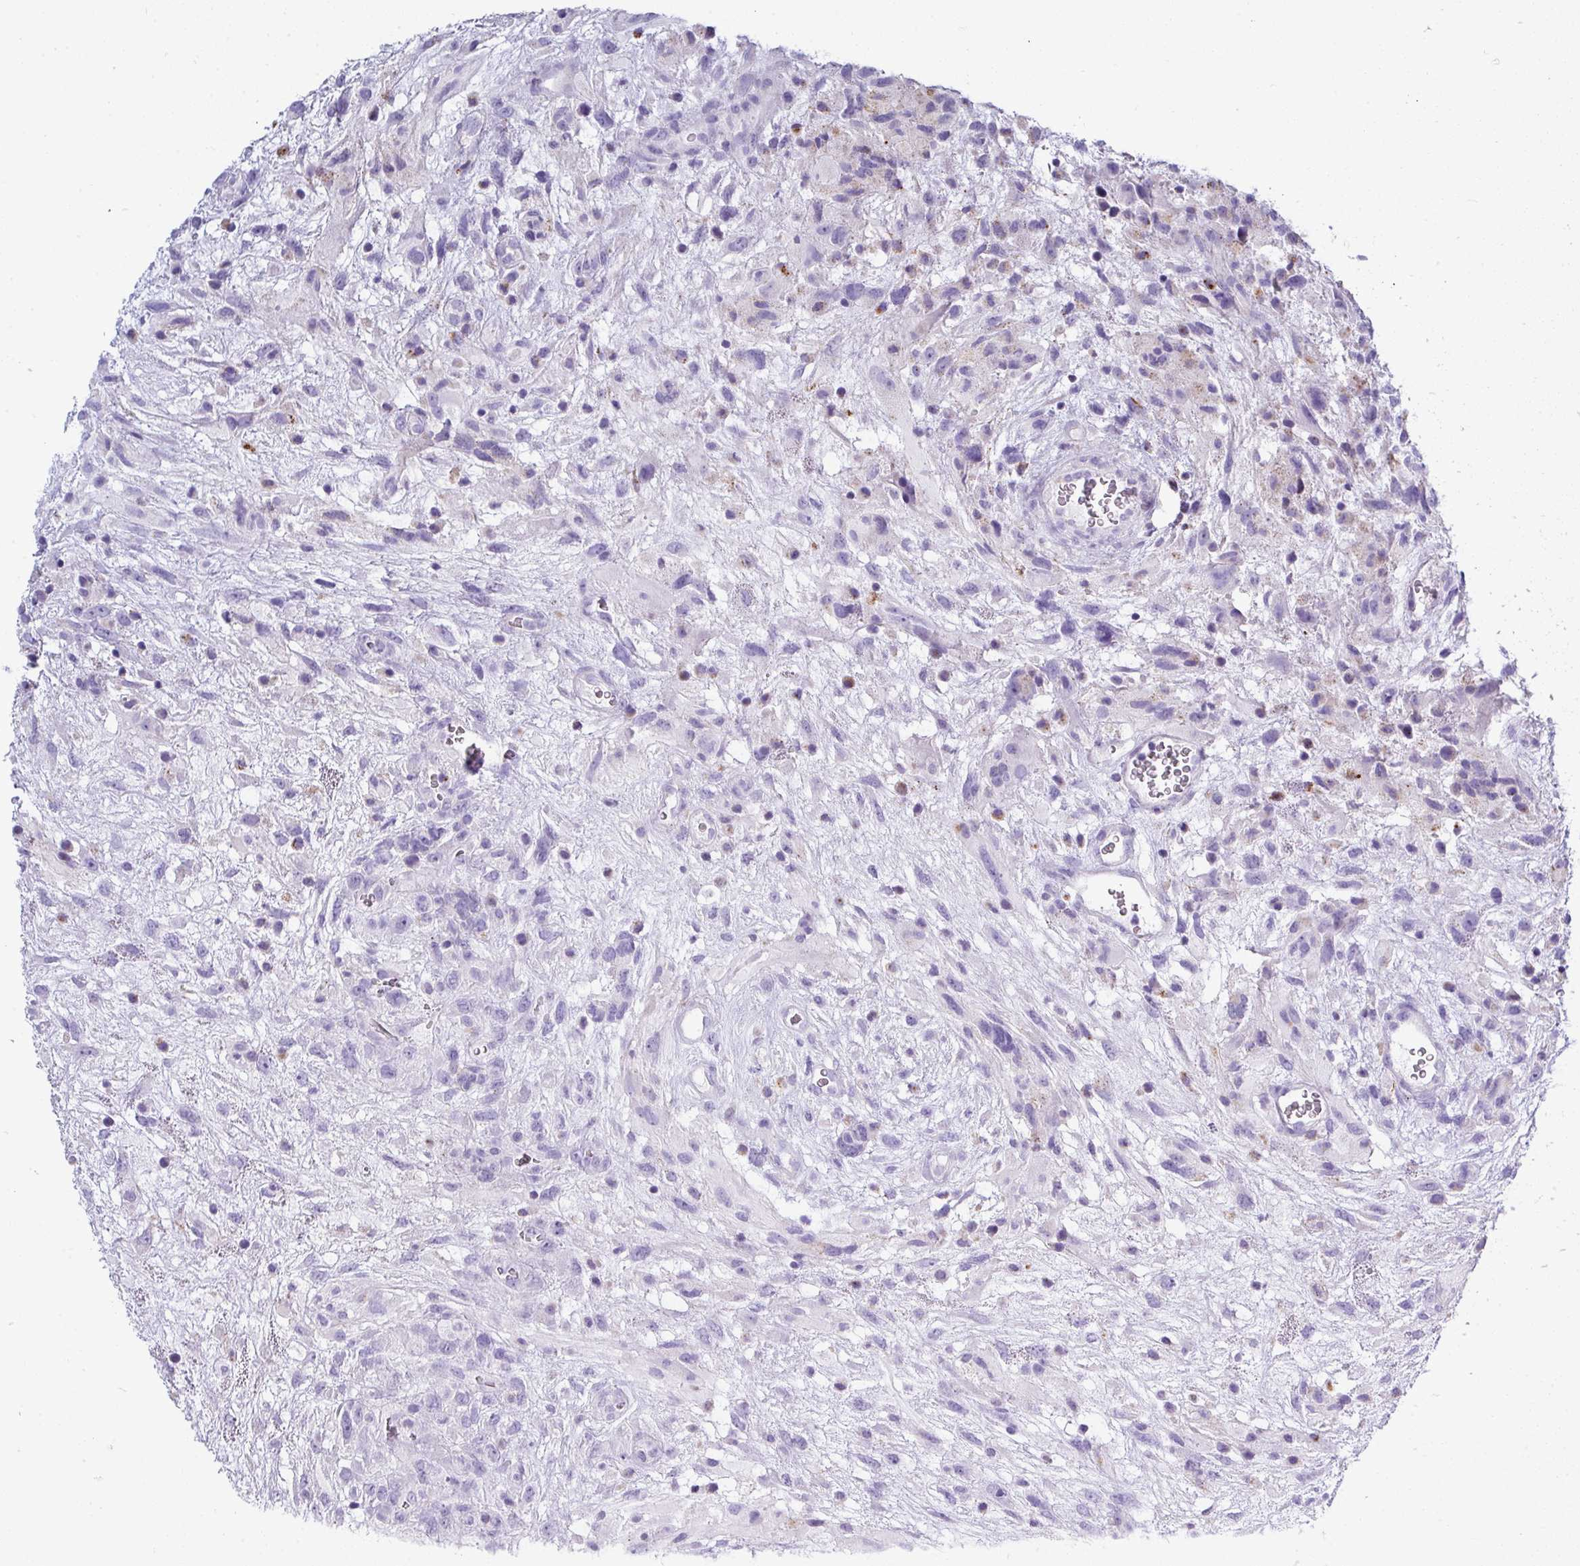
{"staining": {"intensity": "negative", "quantity": "none", "location": "none"}, "tissue": "glioma", "cell_type": "Tumor cells", "image_type": "cancer", "snomed": [{"axis": "morphology", "description": "Glioma, malignant, High grade"}, {"axis": "topography", "description": "Brain"}], "caption": "High power microscopy image of an immunohistochemistry (IHC) image of glioma, revealing no significant staining in tumor cells.", "gene": "ZNF568", "patient": {"sex": "male", "age": 61}}